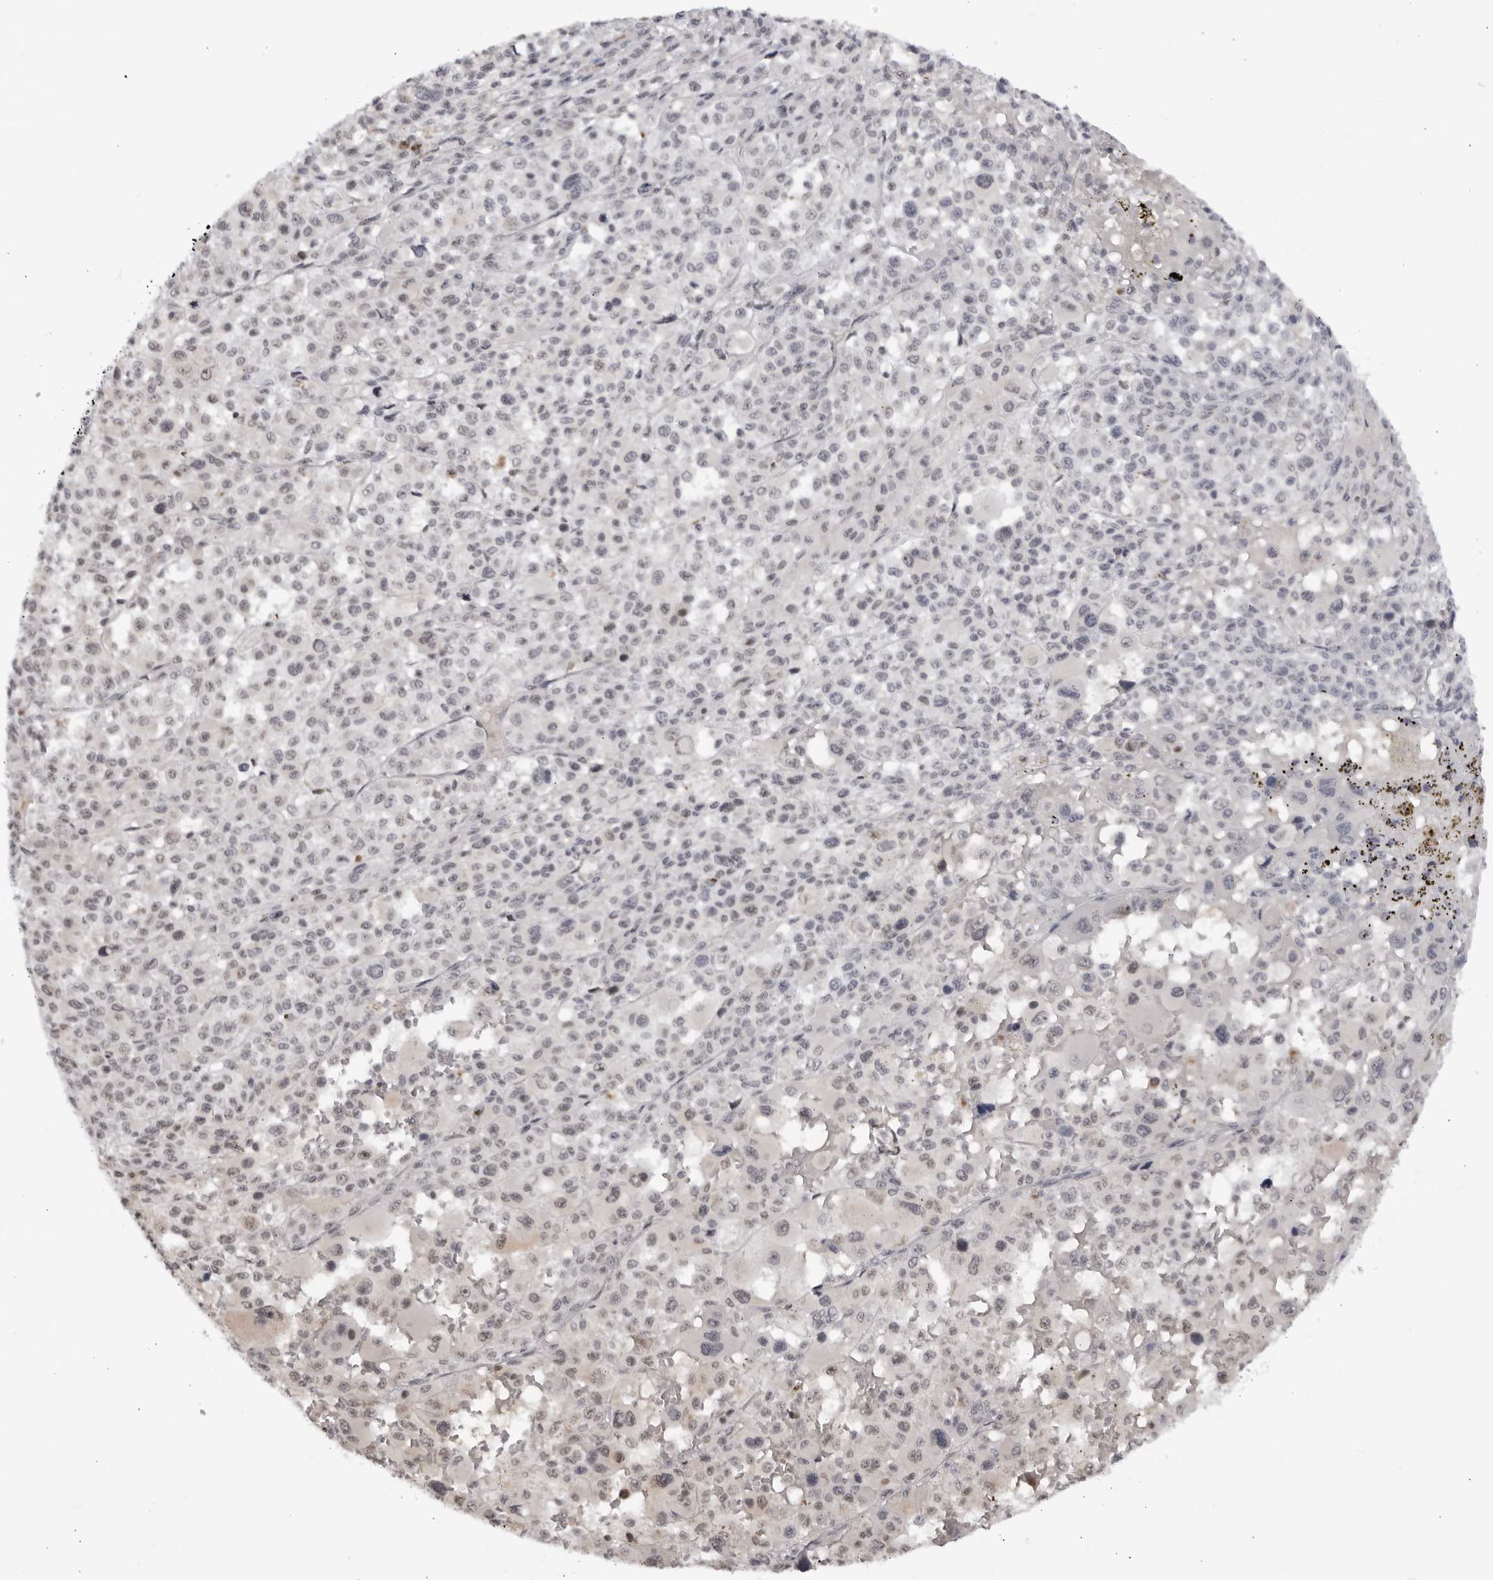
{"staining": {"intensity": "negative", "quantity": "none", "location": "none"}, "tissue": "melanoma", "cell_type": "Tumor cells", "image_type": "cancer", "snomed": [{"axis": "morphology", "description": "Malignant melanoma, Metastatic site"}, {"axis": "topography", "description": "Skin"}], "caption": "Tumor cells show no significant staining in melanoma. Brightfield microscopy of immunohistochemistry stained with DAB (brown) and hematoxylin (blue), captured at high magnification.", "gene": "RASGEF1C", "patient": {"sex": "female", "age": 74}}